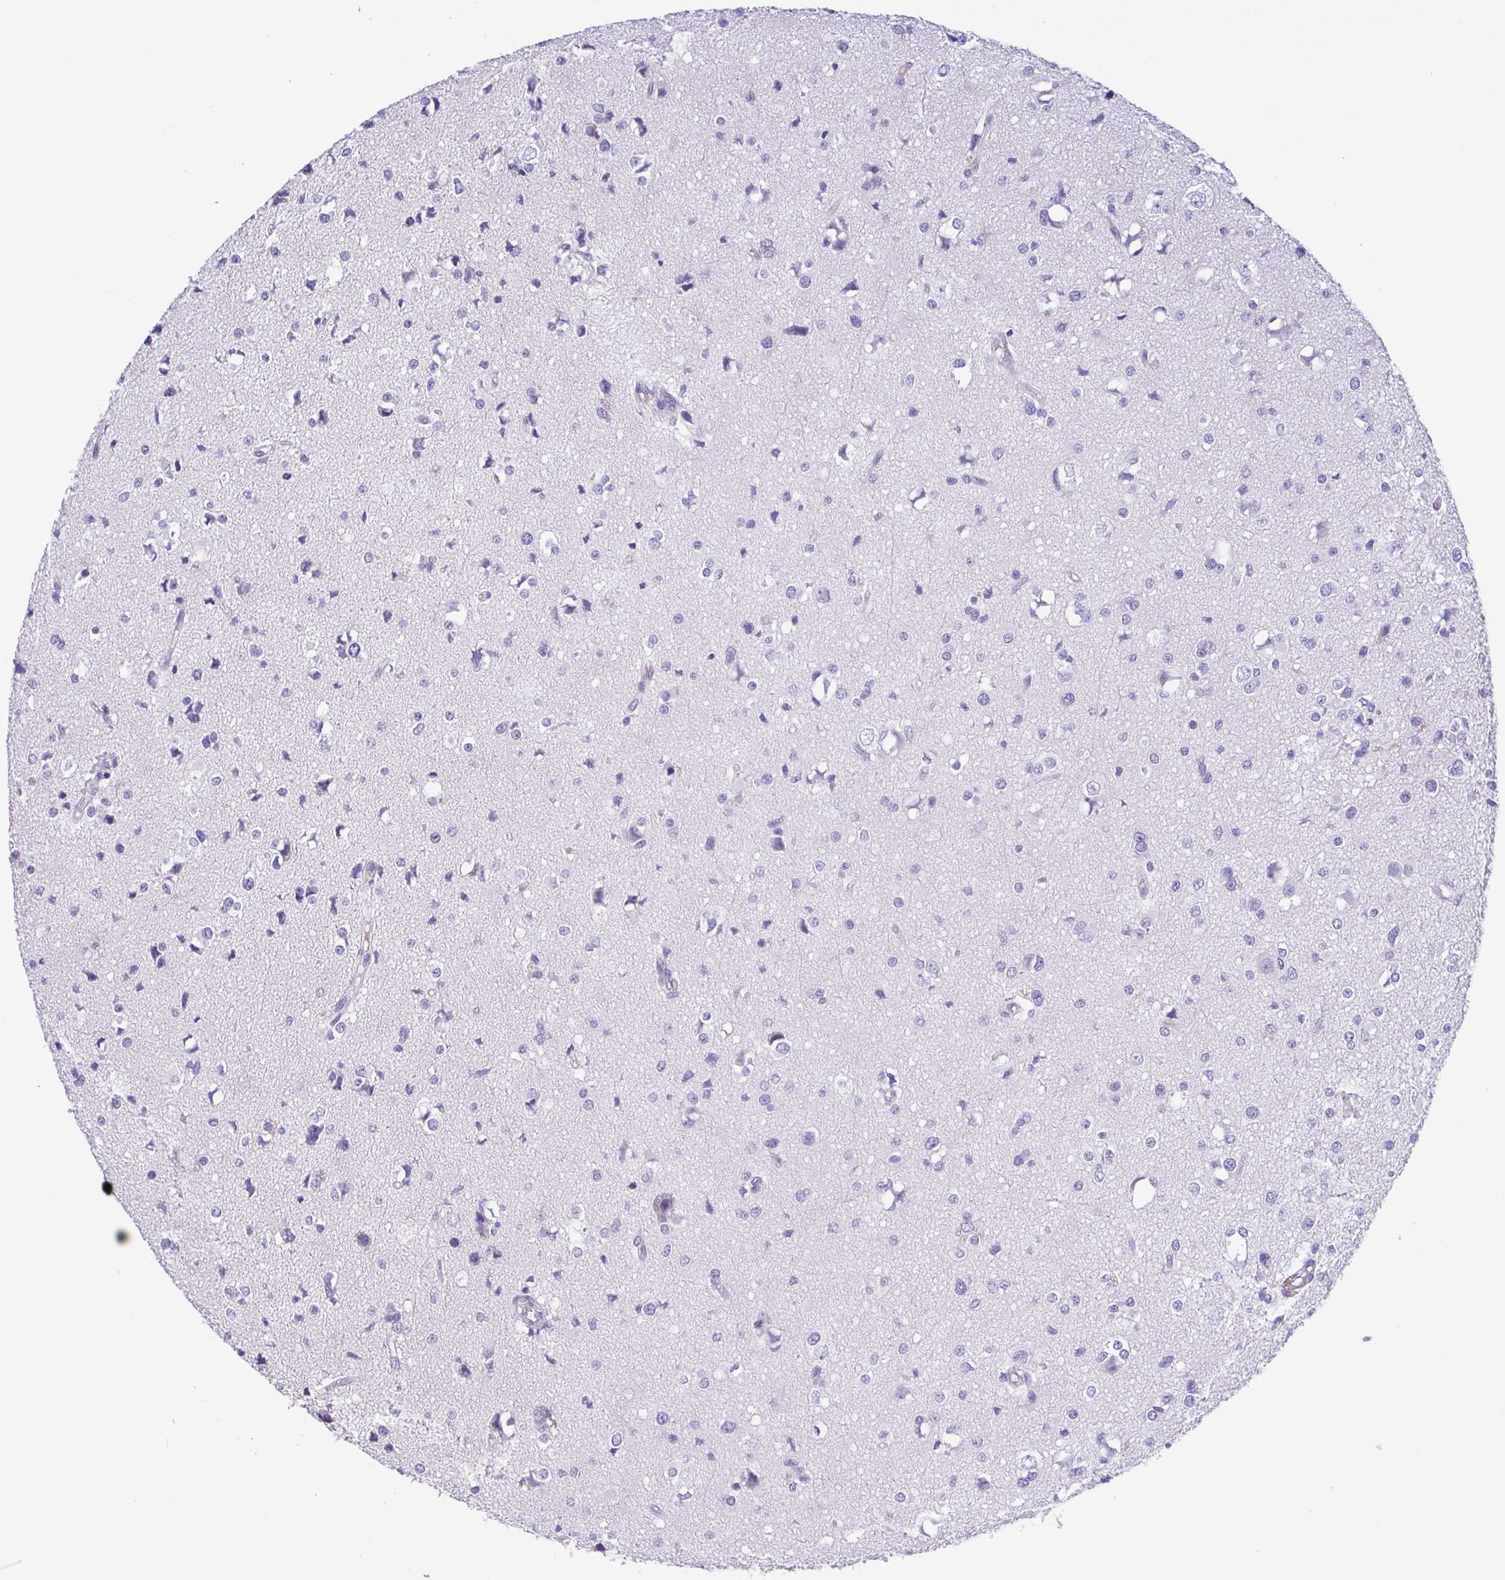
{"staining": {"intensity": "negative", "quantity": "none", "location": "none"}, "tissue": "glioma", "cell_type": "Tumor cells", "image_type": "cancer", "snomed": [{"axis": "morphology", "description": "Glioma, malignant, High grade"}, {"axis": "topography", "description": "Brain"}], "caption": "This is a photomicrograph of immunohistochemistry (IHC) staining of high-grade glioma (malignant), which shows no positivity in tumor cells.", "gene": "A1BG", "patient": {"sex": "male", "age": 54}}